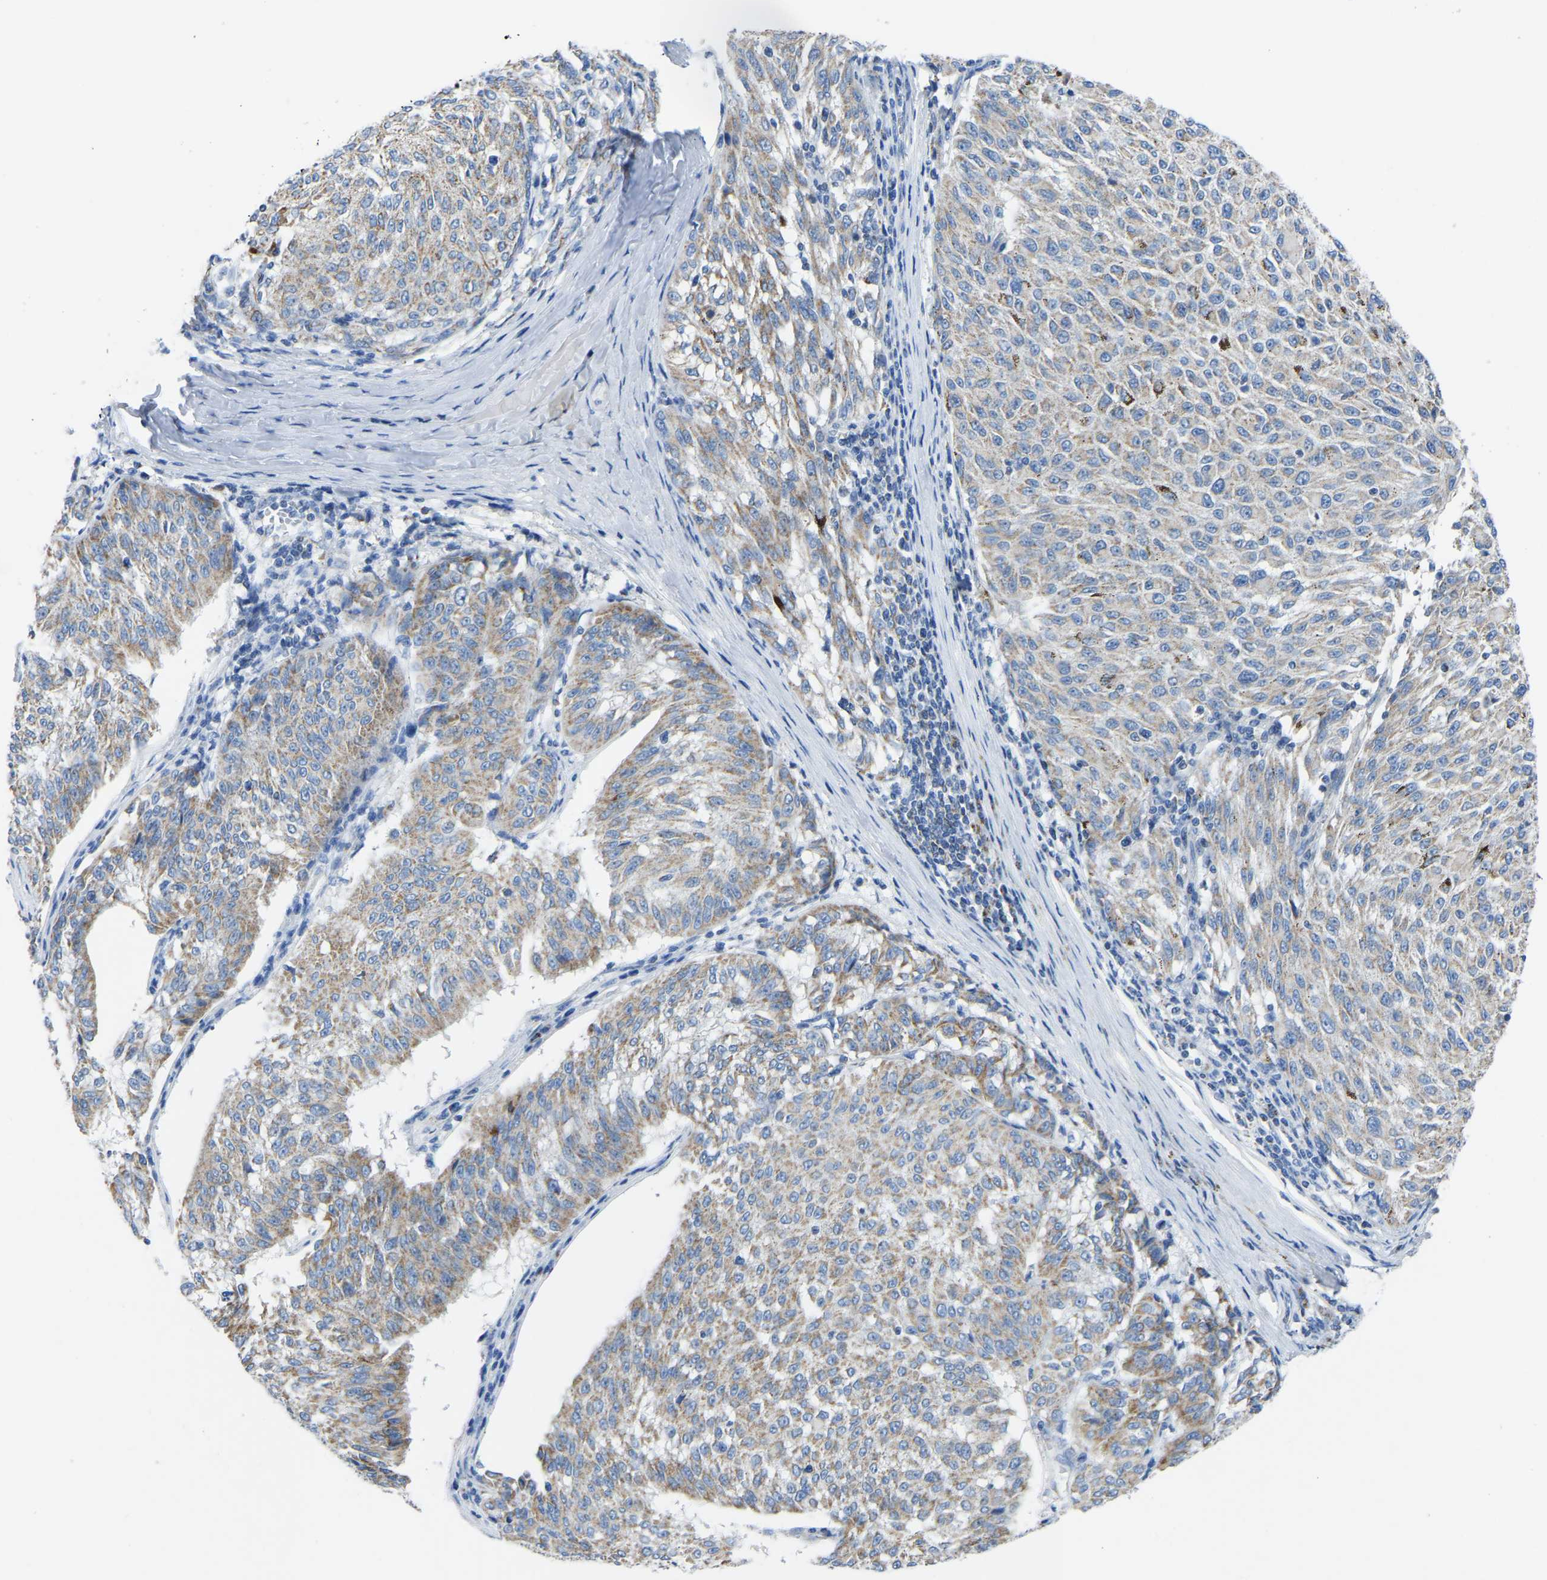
{"staining": {"intensity": "weak", "quantity": ">75%", "location": "cytoplasmic/membranous"}, "tissue": "melanoma", "cell_type": "Tumor cells", "image_type": "cancer", "snomed": [{"axis": "morphology", "description": "Malignant melanoma, NOS"}, {"axis": "topography", "description": "Skin"}], "caption": "Immunohistochemistry (IHC) of malignant melanoma reveals low levels of weak cytoplasmic/membranous positivity in about >75% of tumor cells.", "gene": "ETFA", "patient": {"sex": "female", "age": 72}}